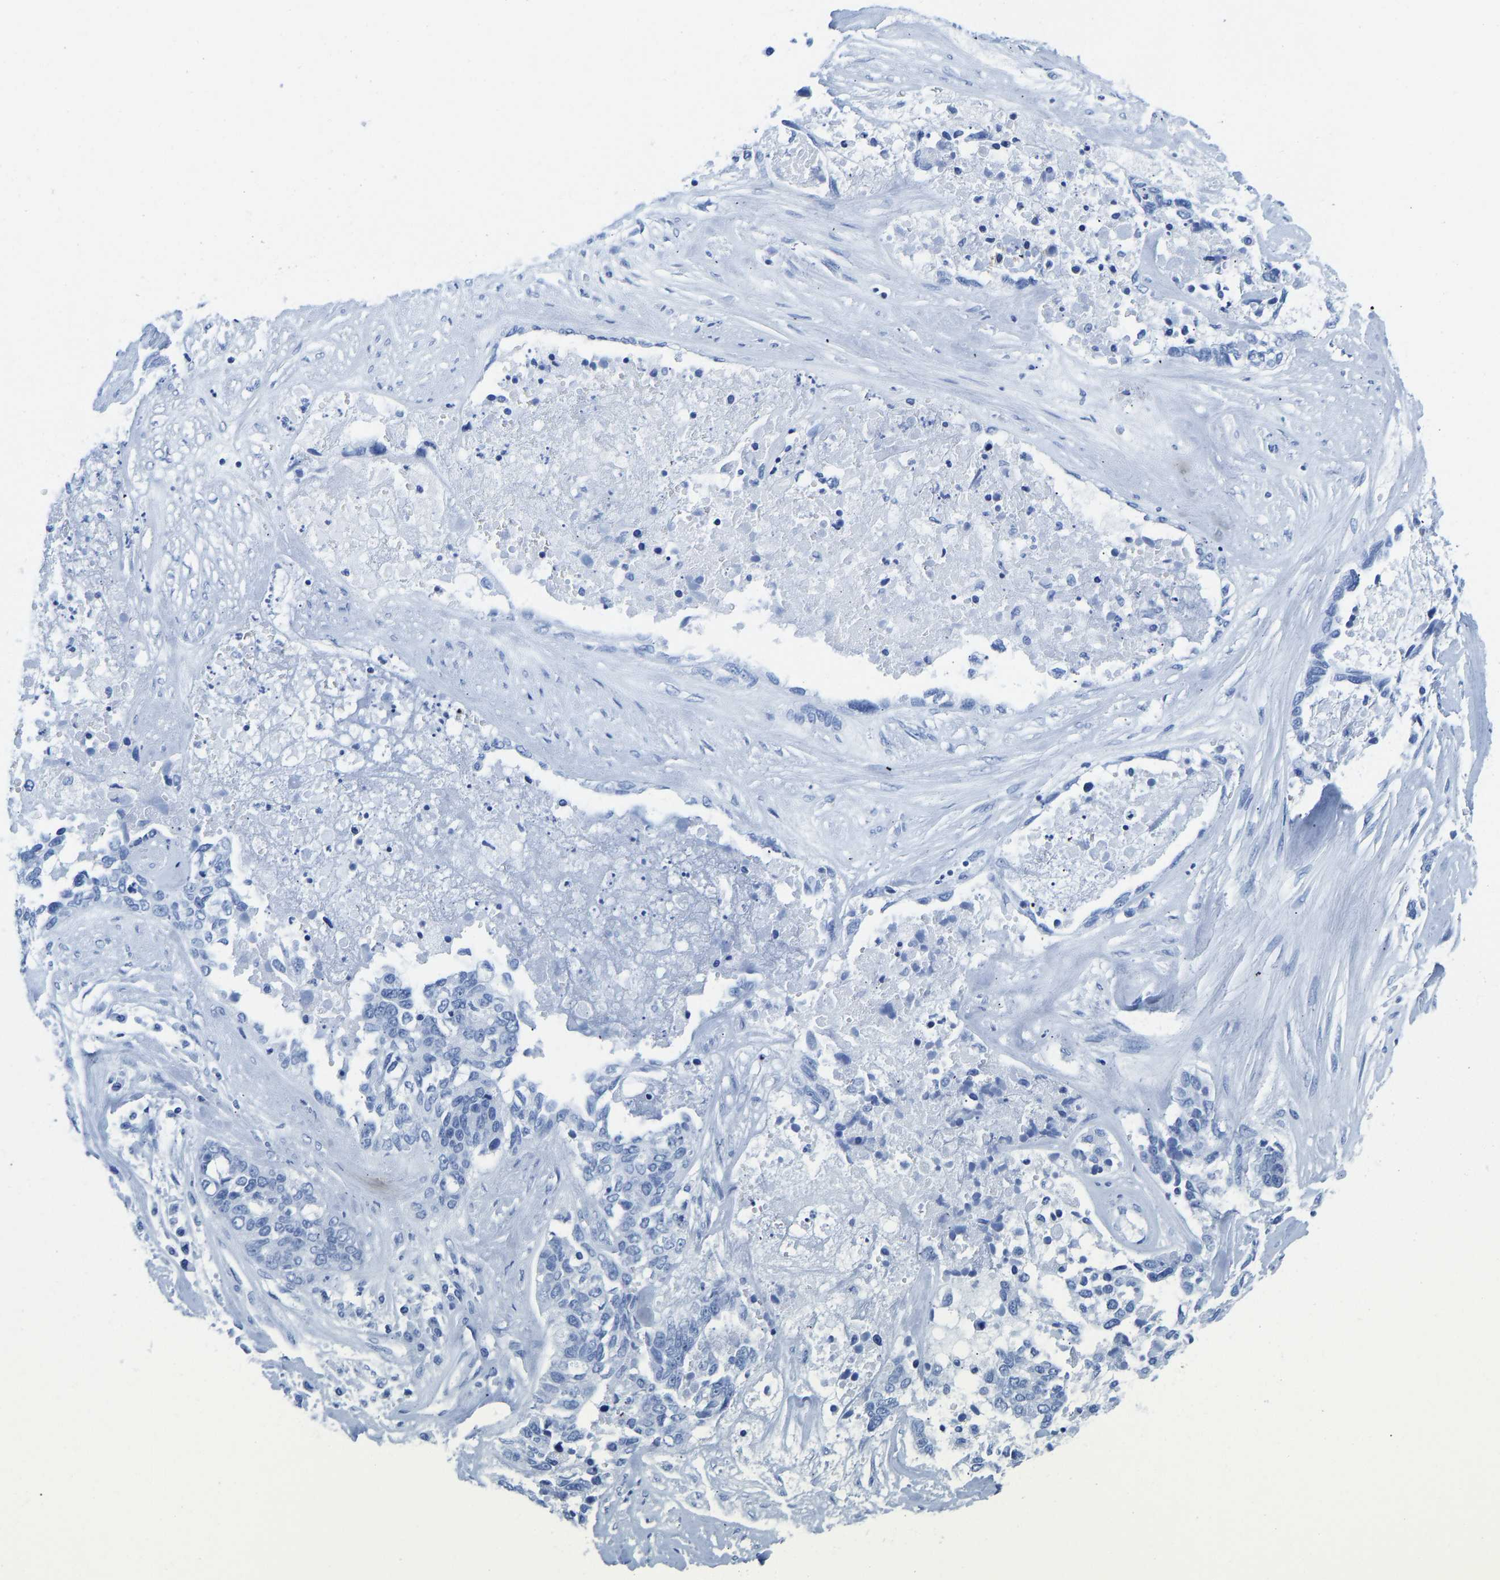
{"staining": {"intensity": "negative", "quantity": "none", "location": "none"}, "tissue": "ovarian cancer", "cell_type": "Tumor cells", "image_type": "cancer", "snomed": [{"axis": "morphology", "description": "Cystadenocarcinoma, serous, NOS"}, {"axis": "topography", "description": "Ovary"}], "caption": "Immunohistochemical staining of human ovarian serous cystadenocarcinoma reveals no significant expression in tumor cells.", "gene": "ELMO2", "patient": {"sex": "female", "age": 44}}